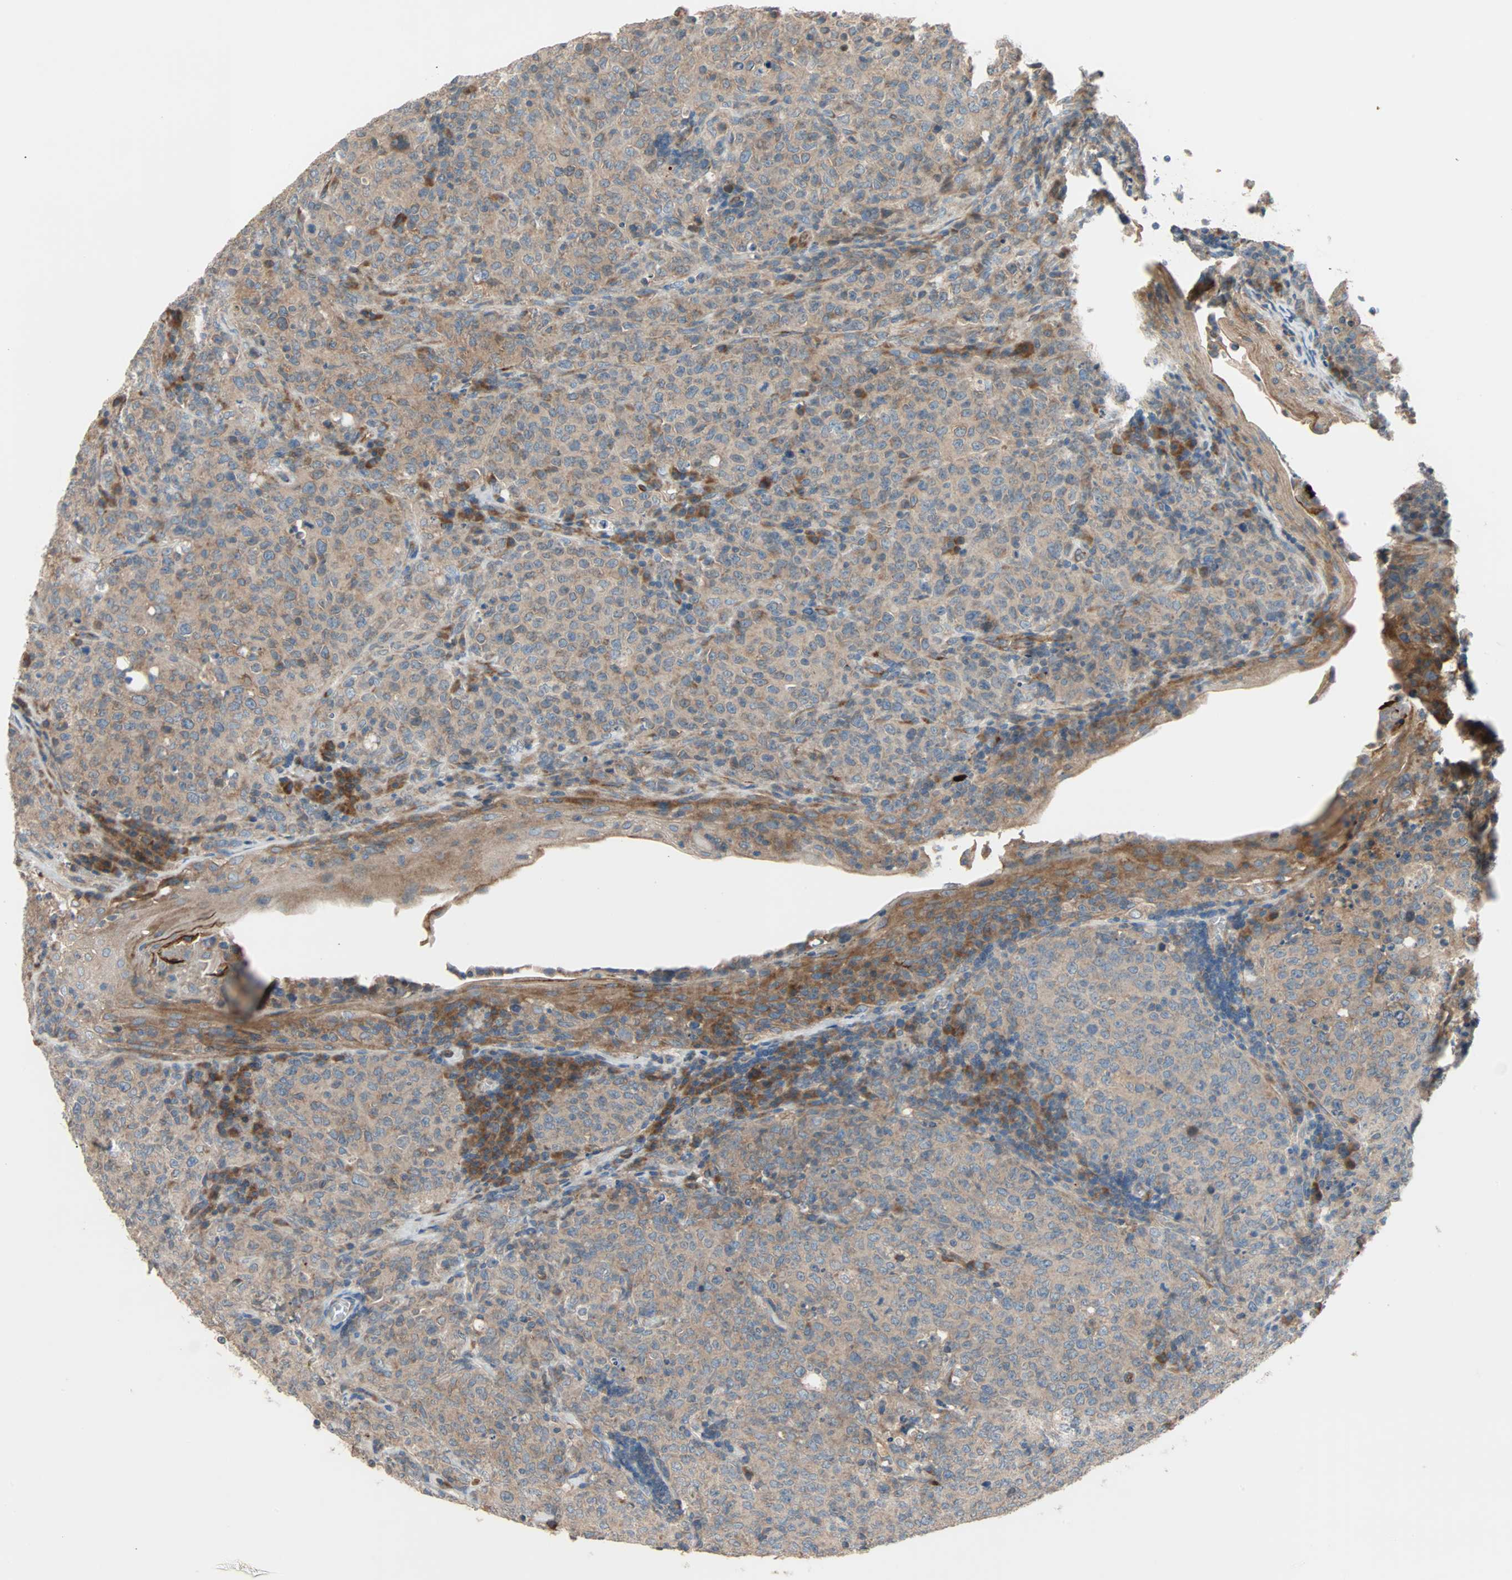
{"staining": {"intensity": "moderate", "quantity": ">75%", "location": "cytoplasmic/membranous"}, "tissue": "lymphoma", "cell_type": "Tumor cells", "image_type": "cancer", "snomed": [{"axis": "morphology", "description": "Malignant lymphoma, non-Hodgkin's type, High grade"}, {"axis": "topography", "description": "Tonsil"}], "caption": "Immunohistochemistry (DAB (3,3'-diaminobenzidine)) staining of high-grade malignant lymphoma, non-Hodgkin's type demonstrates moderate cytoplasmic/membranous protein positivity in about >75% of tumor cells.", "gene": "XYLT1", "patient": {"sex": "female", "age": 36}}